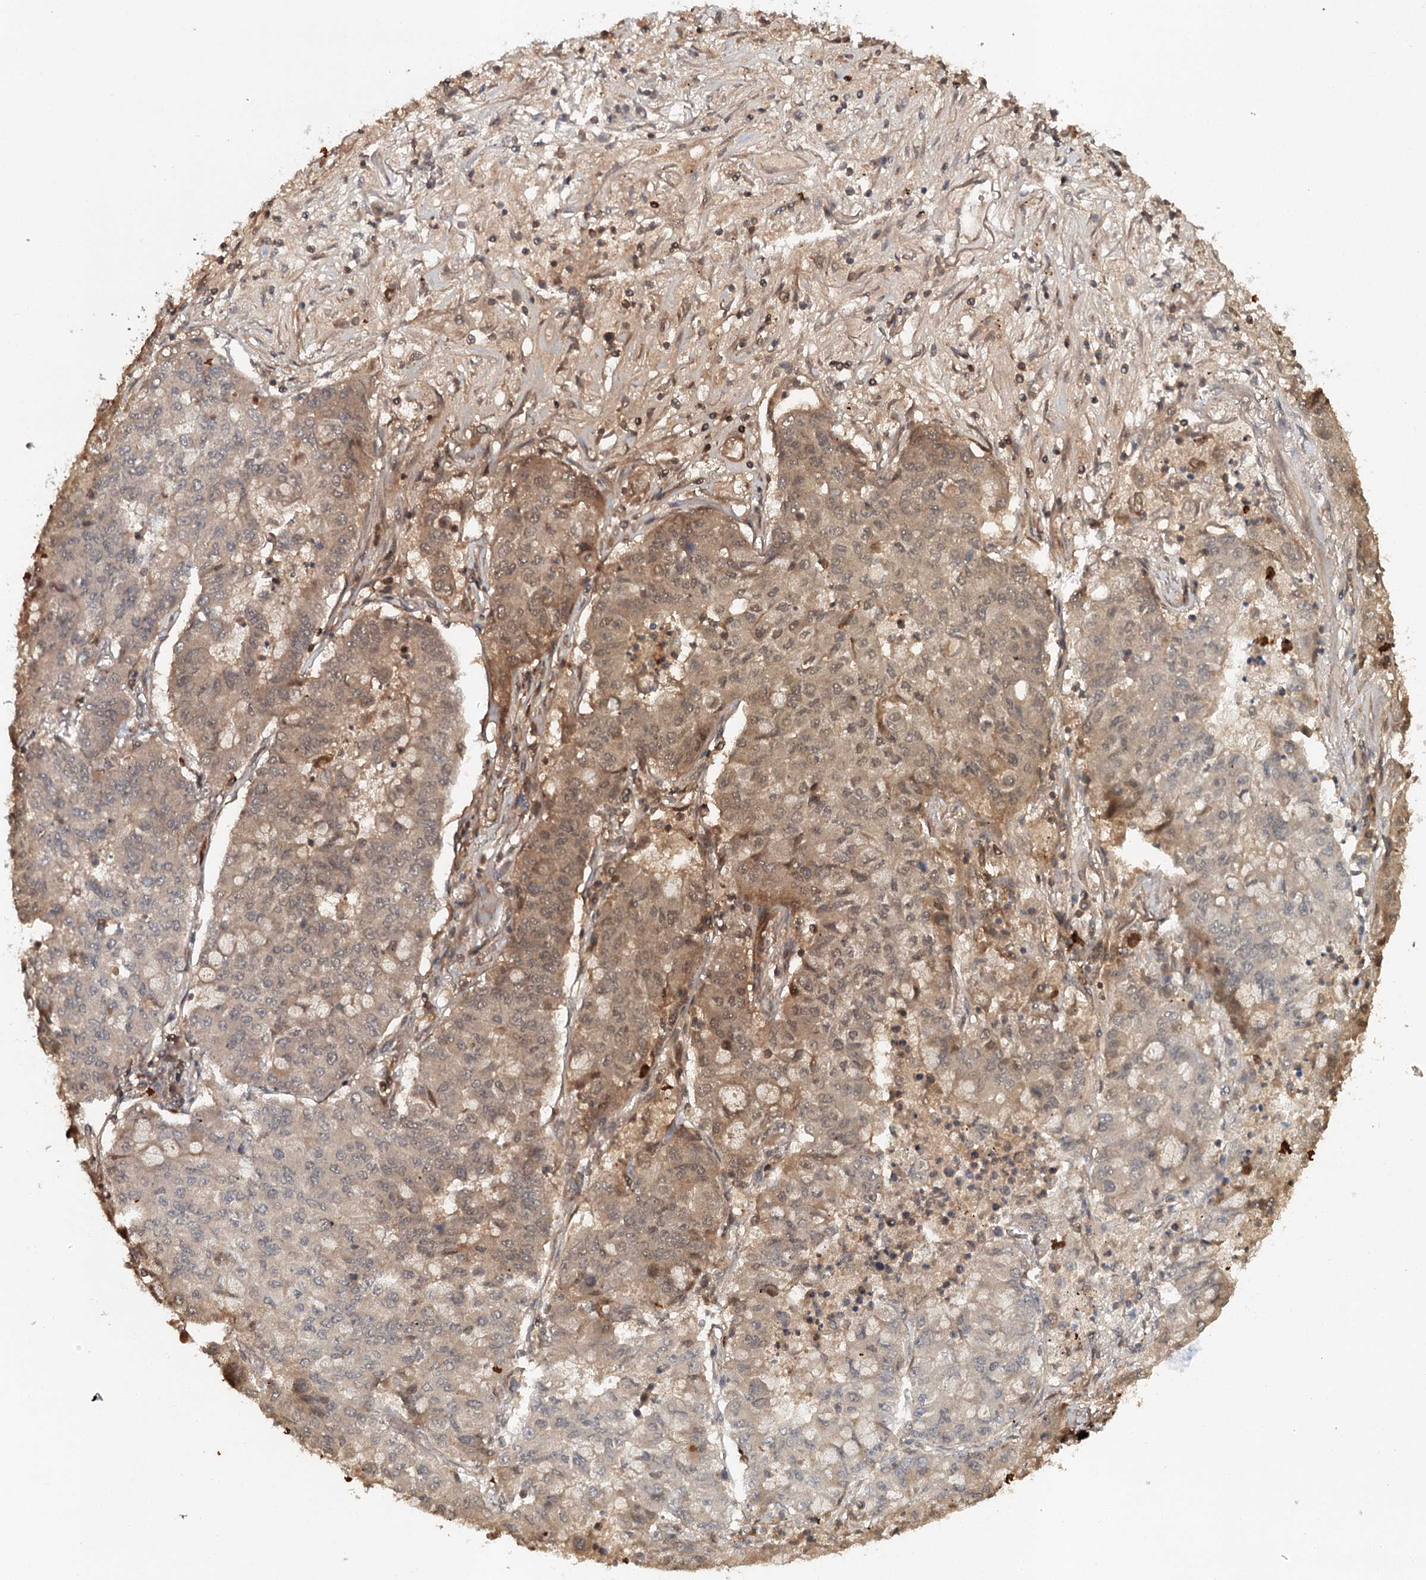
{"staining": {"intensity": "moderate", "quantity": "25%-75%", "location": "cytoplasmic/membranous"}, "tissue": "lung cancer", "cell_type": "Tumor cells", "image_type": "cancer", "snomed": [{"axis": "morphology", "description": "Squamous cell carcinoma, NOS"}, {"axis": "topography", "description": "Lung"}], "caption": "This photomicrograph displays lung cancer (squamous cell carcinoma) stained with immunohistochemistry (IHC) to label a protein in brown. The cytoplasmic/membranous of tumor cells show moderate positivity for the protein. Nuclei are counter-stained blue.", "gene": "SLC41A2", "patient": {"sex": "male", "age": 74}}